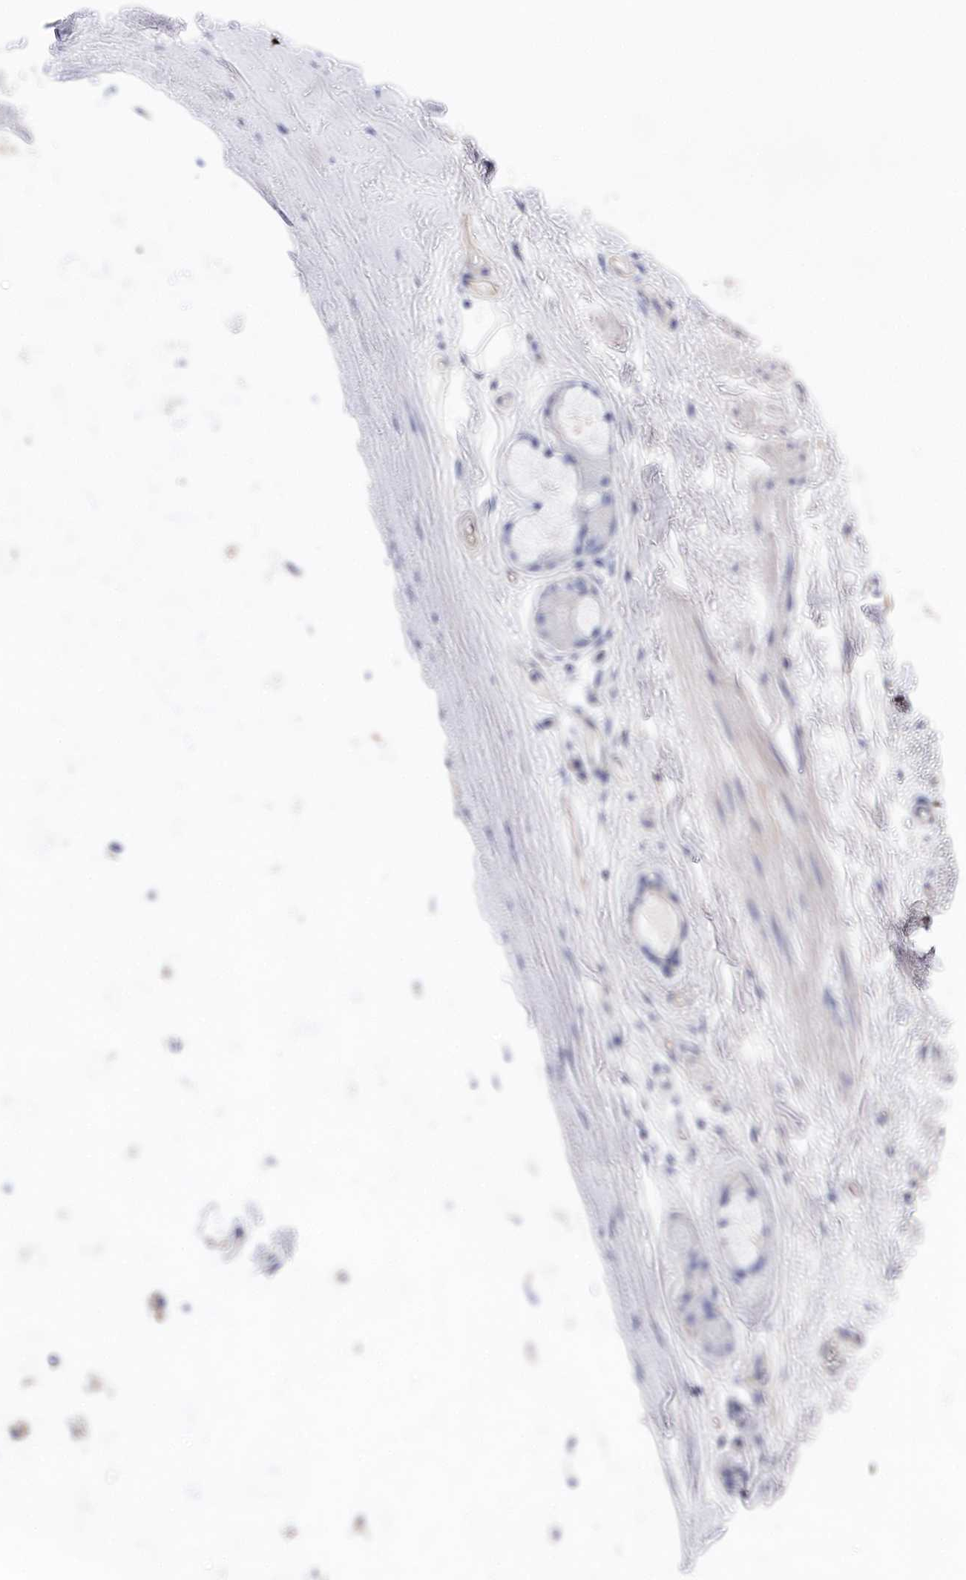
{"staining": {"intensity": "negative", "quantity": "none", "location": "none"}, "tissue": "adipose tissue", "cell_type": "Adipocytes", "image_type": "normal", "snomed": [{"axis": "morphology", "description": "Normal tissue, NOS"}, {"axis": "topography", "description": "Lymph node"}, {"axis": "topography", "description": "Bronchus"}], "caption": "Immunohistochemistry image of unremarkable human adipose tissue stained for a protein (brown), which demonstrates no staining in adipocytes. (Brightfield microscopy of DAB (3,3'-diaminobenzidine) immunohistochemistry (IHC) at high magnification).", "gene": "BHMT", "patient": {"sex": "male", "age": 63}}